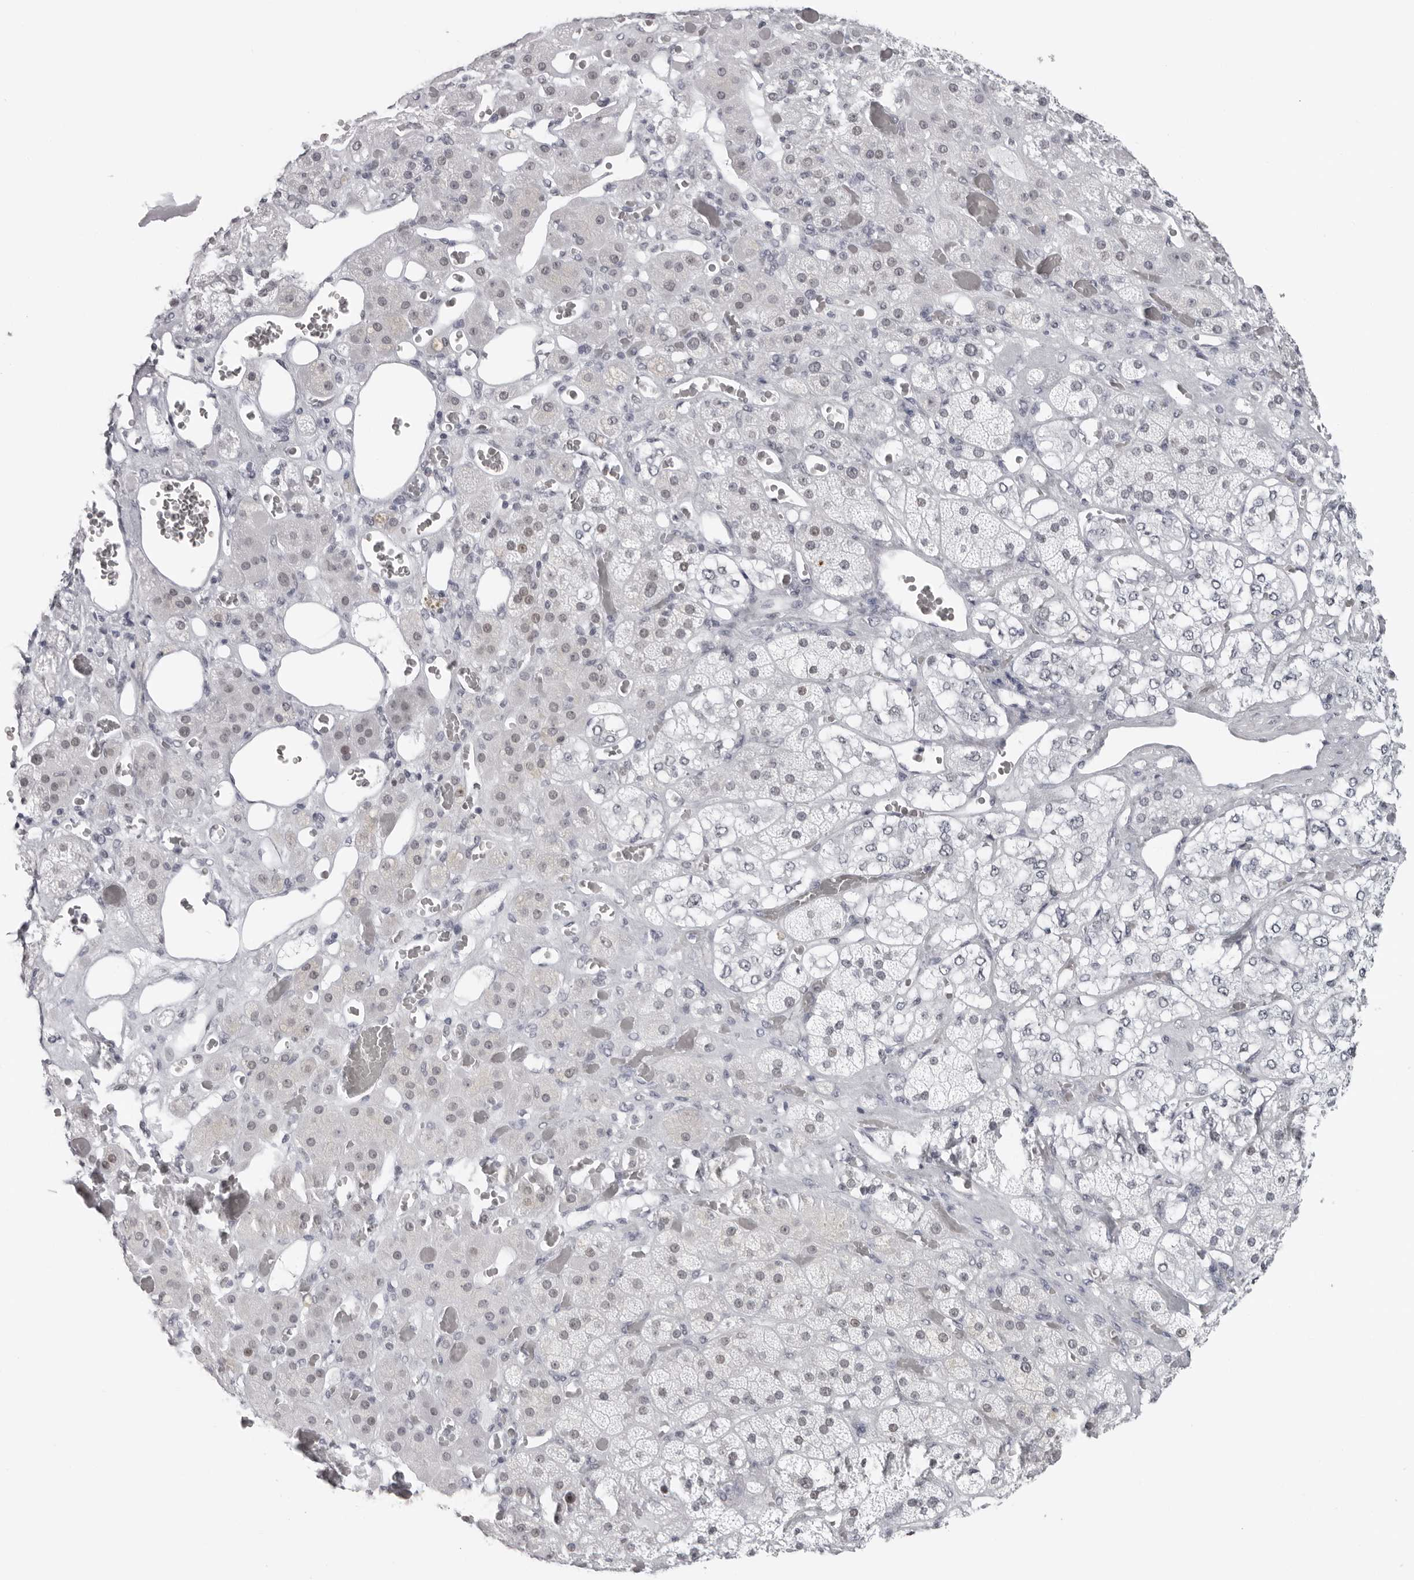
{"staining": {"intensity": "moderate", "quantity": "25%-75%", "location": "nuclear"}, "tissue": "adrenal gland", "cell_type": "Glandular cells", "image_type": "normal", "snomed": [{"axis": "morphology", "description": "Normal tissue, NOS"}, {"axis": "topography", "description": "Adrenal gland"}], "caption": "A brown stain highlights moderate nuclear expression of a protein in glandular cells of benign adrenal gland. Using DAB (brown) and hematoxylin (blue) stains, captured at high magnification using brightfield microscopy.", "gene": "ESPN", "patient": {"sex": "male", "age": 57}}